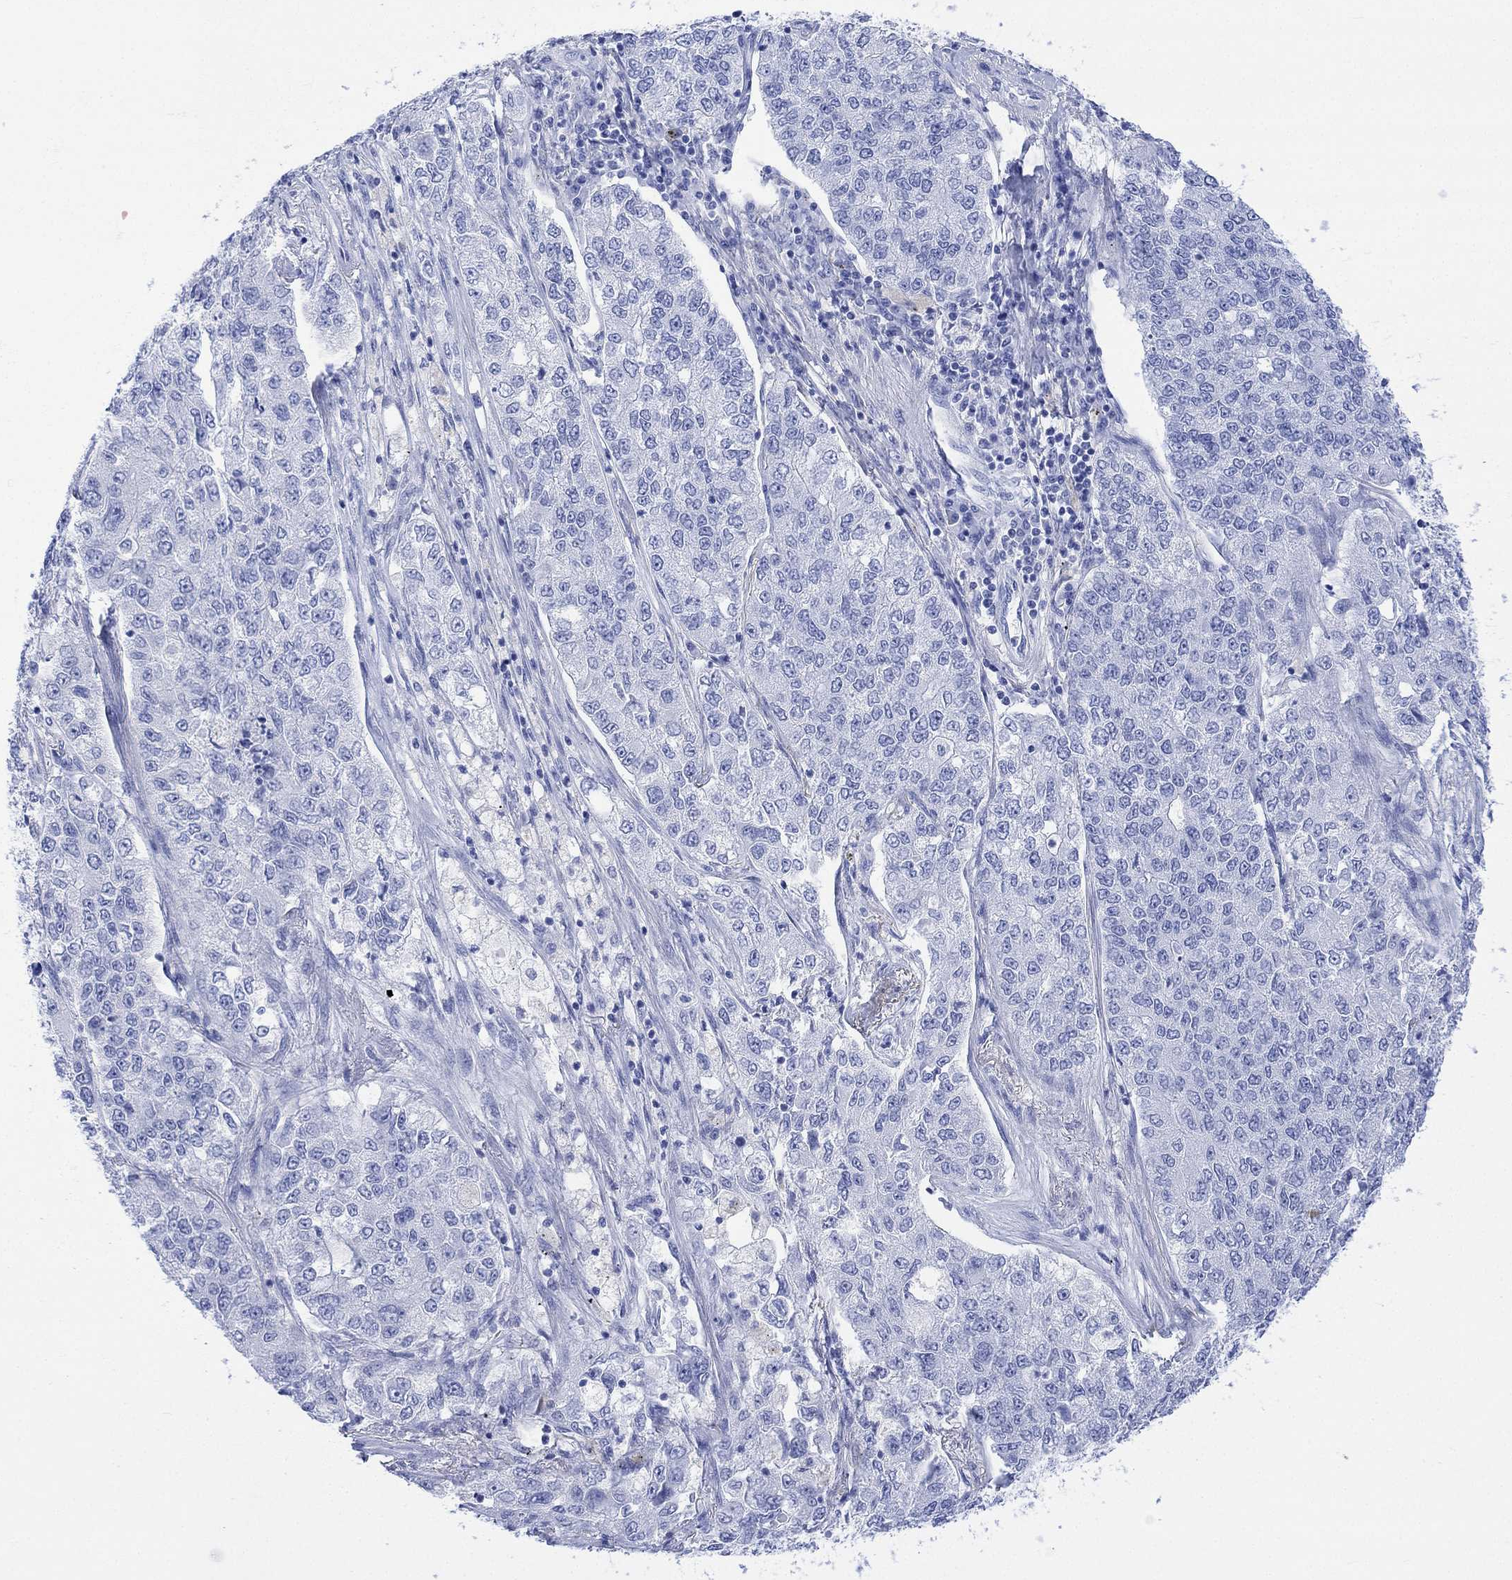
{"staining": {"intensity": "negative", "quantity": "none", "location": "none"}, "tissue": "lung cancer", "cell_type": "Tumor cells", "image_type": "cancer", "snomed": [{"axis": "morphology", "description": "Adenocarcinoma, NOS"}, {"axis": "topography", "description": "Lung"}], "caption": "An immunohistochemistry (IHC) micrograph of lung cancer (adenocarcinoma) is shown. There is no staining in tumor cells of lung cancer (adenocarcinoma). Brightfield microscopy of immunohistochemistry (IHC) stained with DAB (brown) and hematoxylin (blue), captured at high magnification.", "gene": "CELF4", "patient": {"sex": "male", "age": 49}}